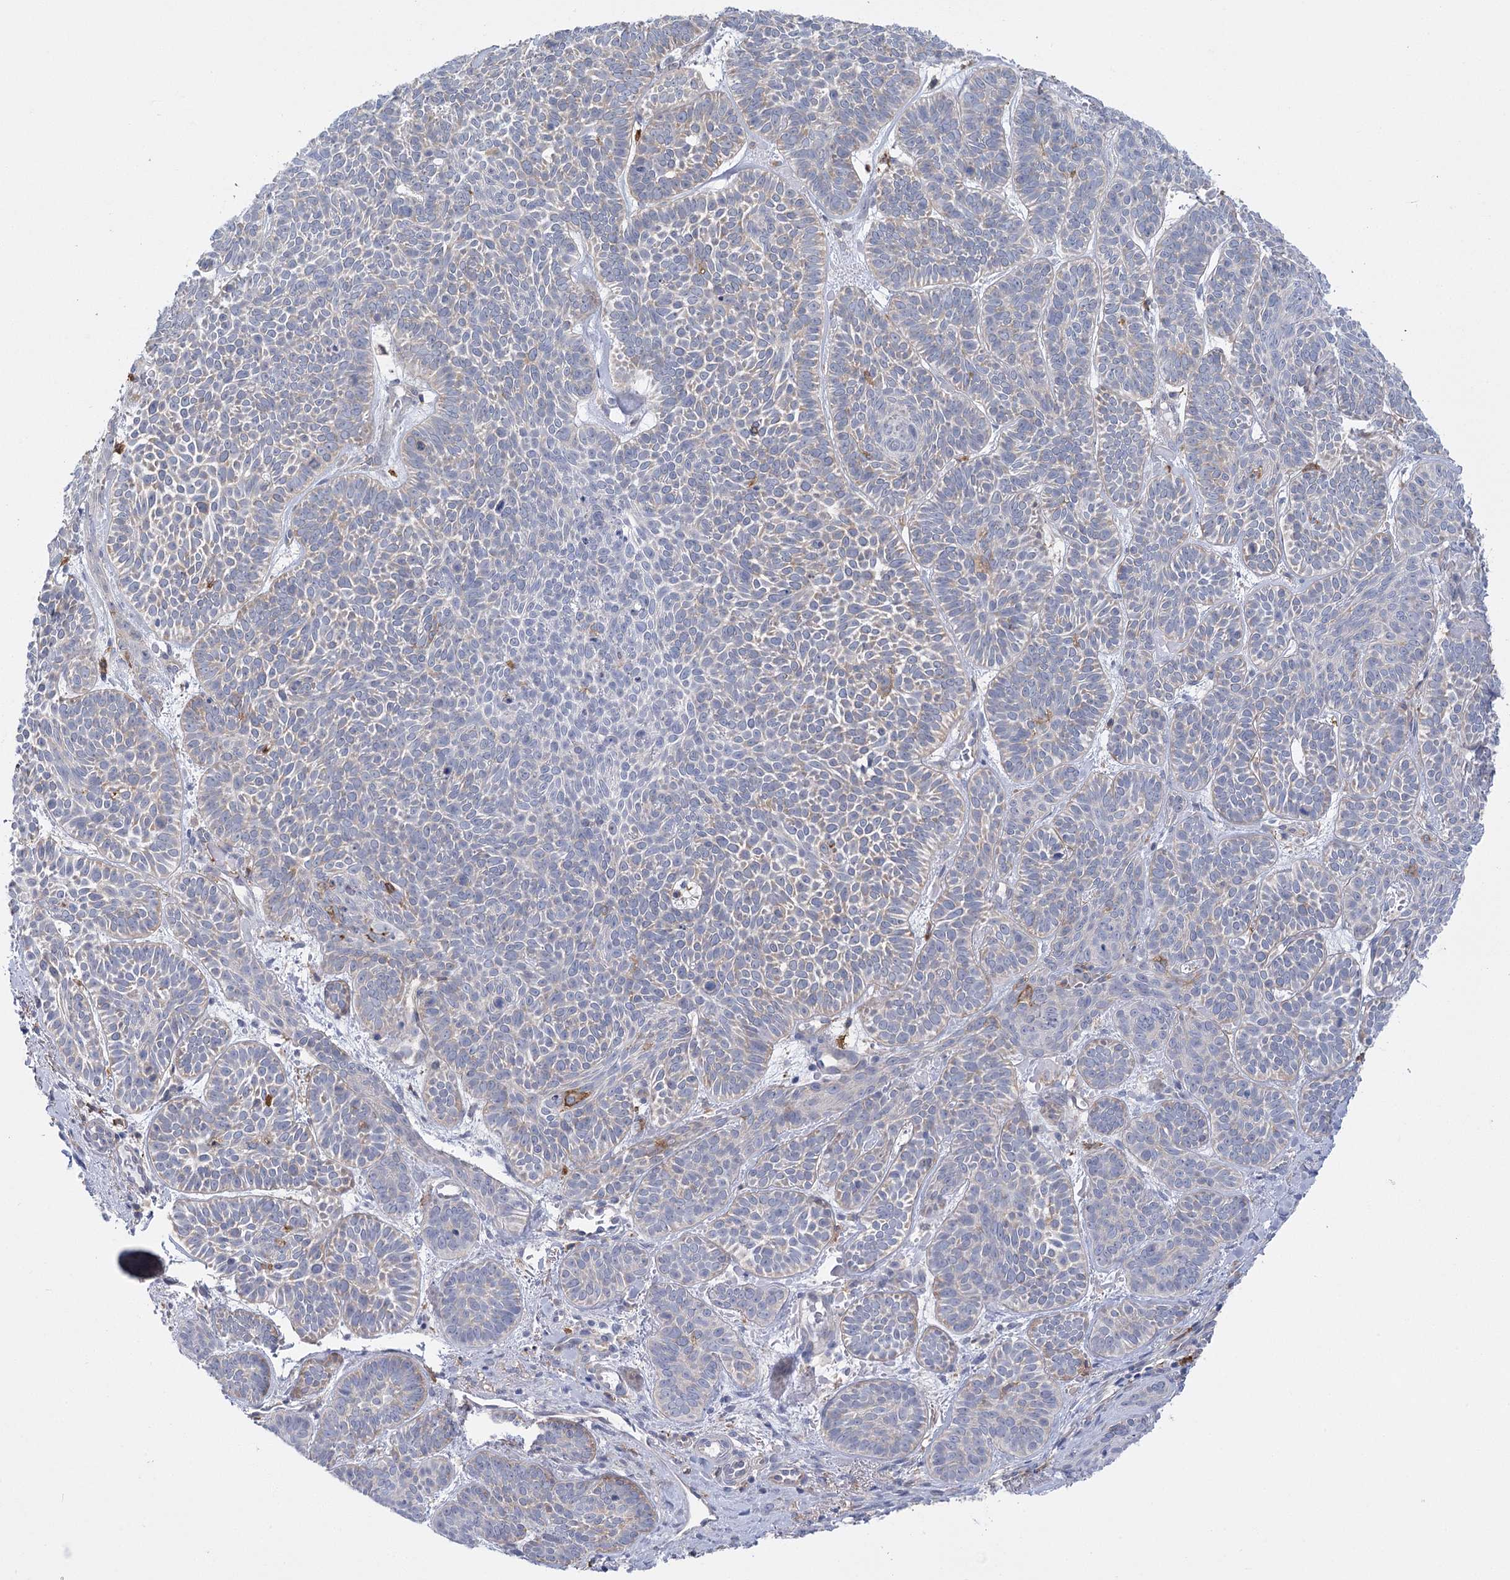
{"staining": {"intensity": "negative", "quantity": "none", "location": "none"}, "tissue": "skin cancer", "cell_type": "Tumor cells", "image_type": "cancer", "snomed": [{"axis": "morphology", "description": "Basal cell carcinoma"}, {"axis": "topography", "description": "Skin"}], "caption": "IHC image of basal cell carcinoma (skin) stained for a protein (brown), which shows no expression in tumor cells.", "gene": "CCDC88A", "patient": {"sex": "male", "age": 85}}